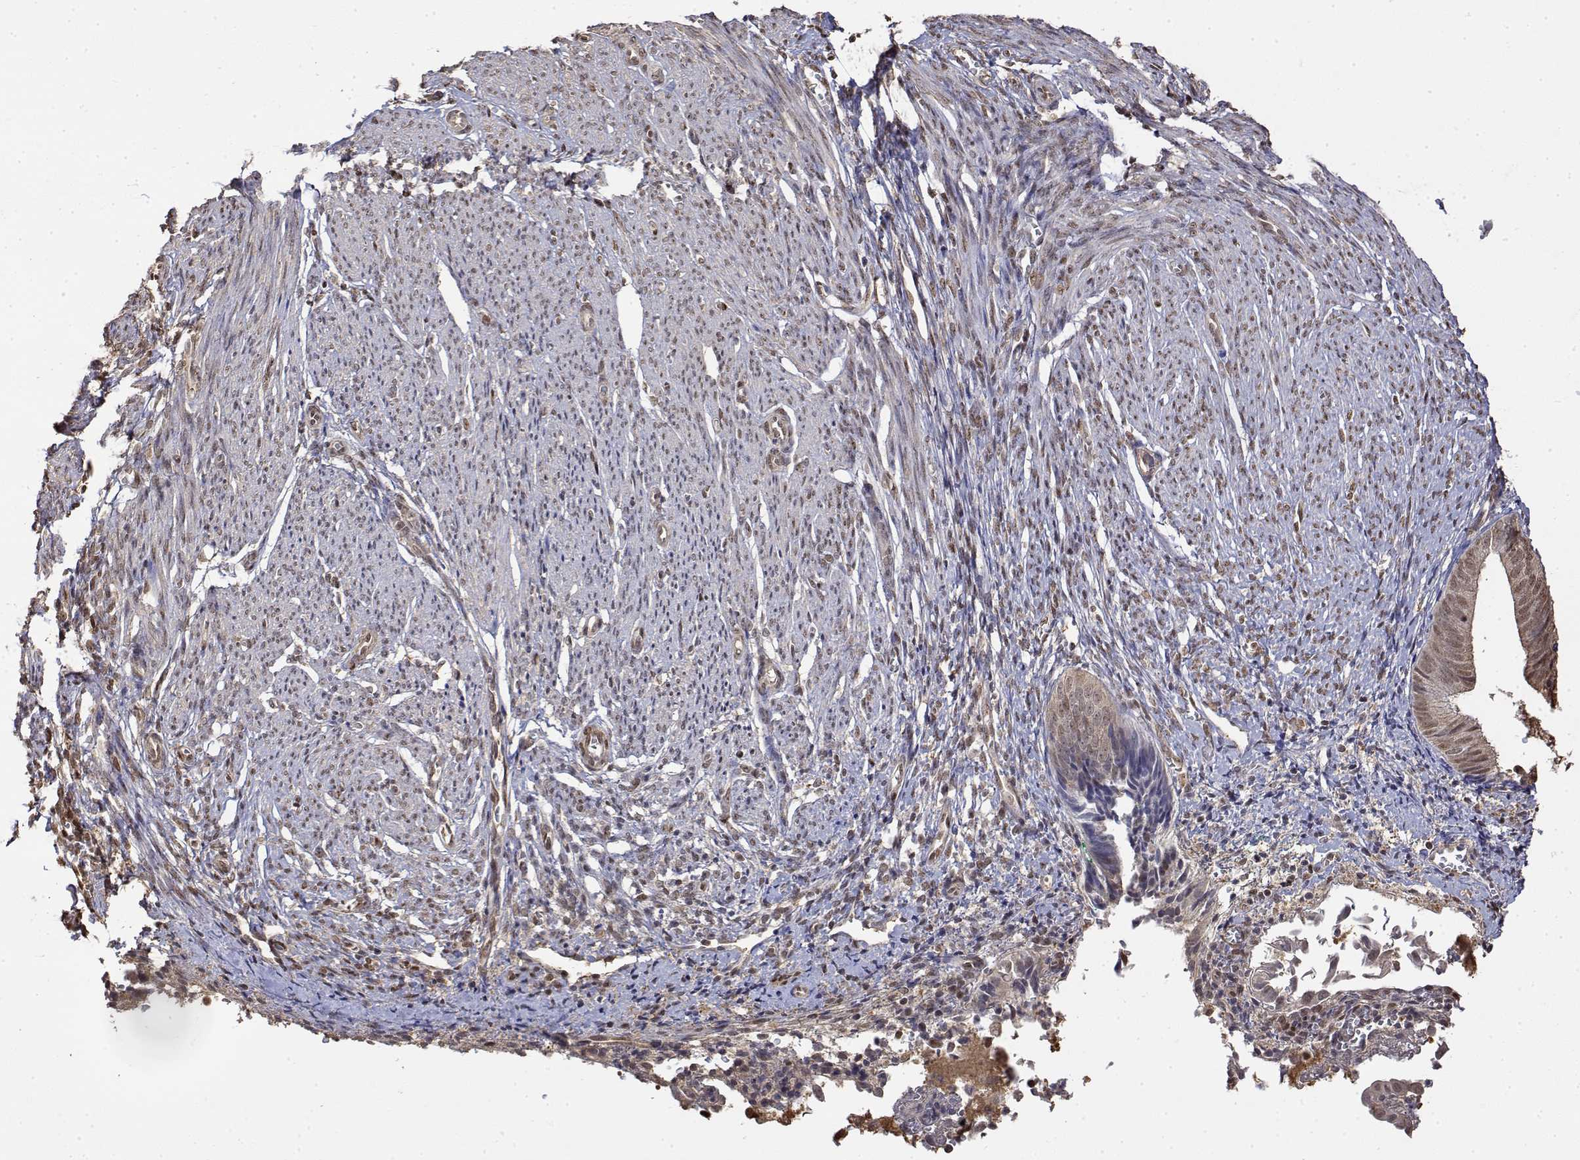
{"staining": {"intensity": "weak", "quantity": ">75%", "location": "nuclear"}, "tissue": "endometrium", "cell_type": "Cells in endometrial stroma", "image_type": "normal", "snomed": [{"axis": "morphology", "description": "Normal tissue, NOS"}, {"axis": "topography", "description": "Endometrium"}], "caption": "This is an image of IHC staining of normal endometrium, which shows weak positivity in the nuclear of cells in endometrial stroma.", "gene": "TPI1", "patient": {"sex": "female", "age": 50}}